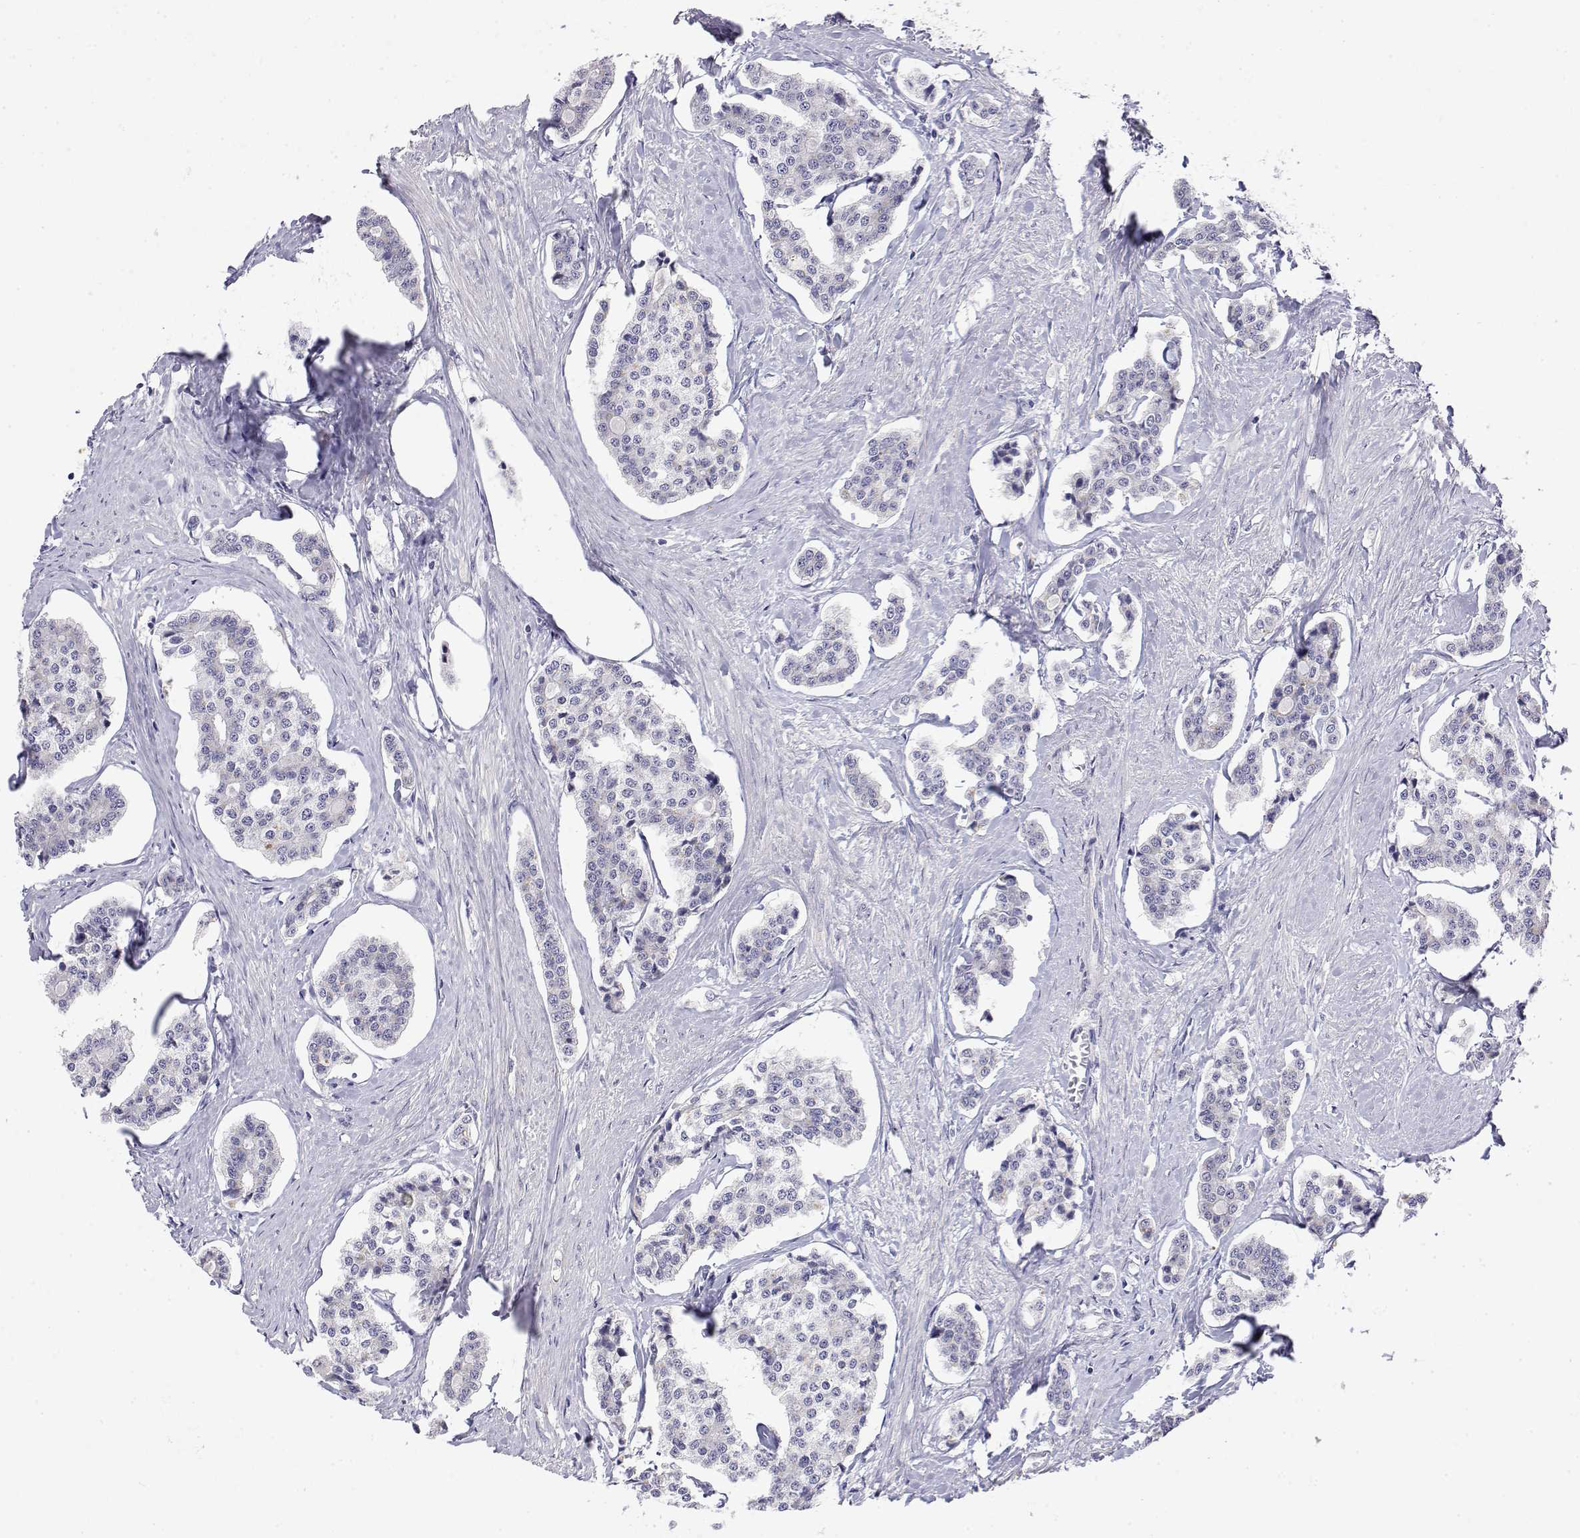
{"staining": {"intensity": "negative", "quantity": "none", "location": "none"}, "tissue": "carcinoid", "cell_type": "Tumor cells", "image_type": "cancer", "snomed": [{"axis": "morphology", "description": "Carcinoid, malignant, NOS"}, {"axis": "topography", "description": "Small intestine"}], "caption": "This is an immunohistochemistry (IHC) photomicrograph of human malignant carcinoid. There is no expression in tumor cells.", "gene": "LY6D", "patient": {"sex": "female", "age": 65}}